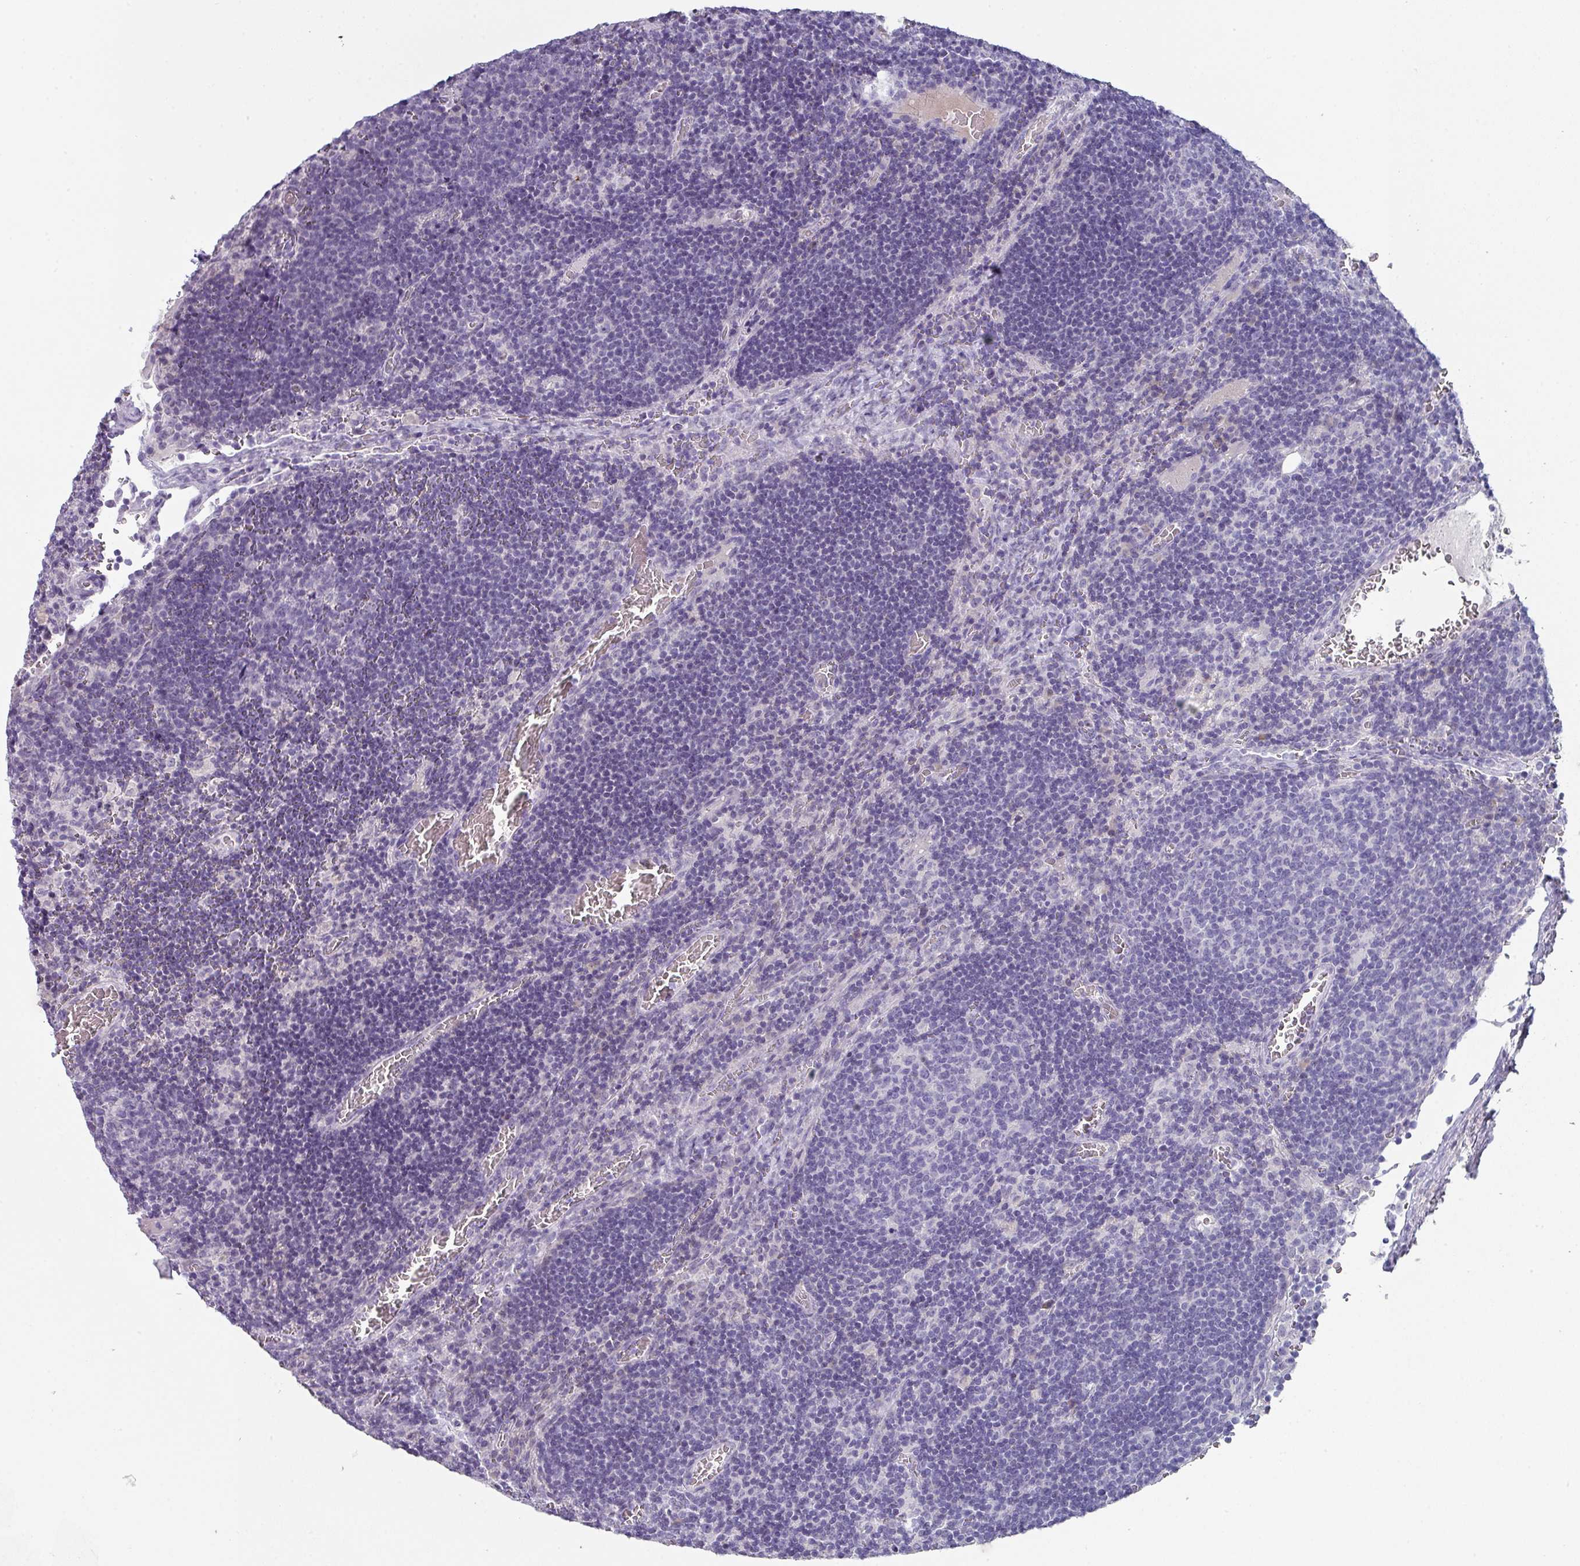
{"staining": {"intensity": "negative", "quantity": "none", "location": "none"}, "tissue": "lymph node", "cell_type": "Germinal center cells", "image_type": "normal", "snomed": [{"axis": "morphology", "description": "Normal tissue, NOS"}, {"axis": "topography", "description": "Lymph node"}], "caption": "IHC histopathology image of unremarkable lymph node stained for a protein (brown), which shows no positivity in germinal center cells.", "gene": "DEFB115", "patient": {"sex": "male", "age": 50}}